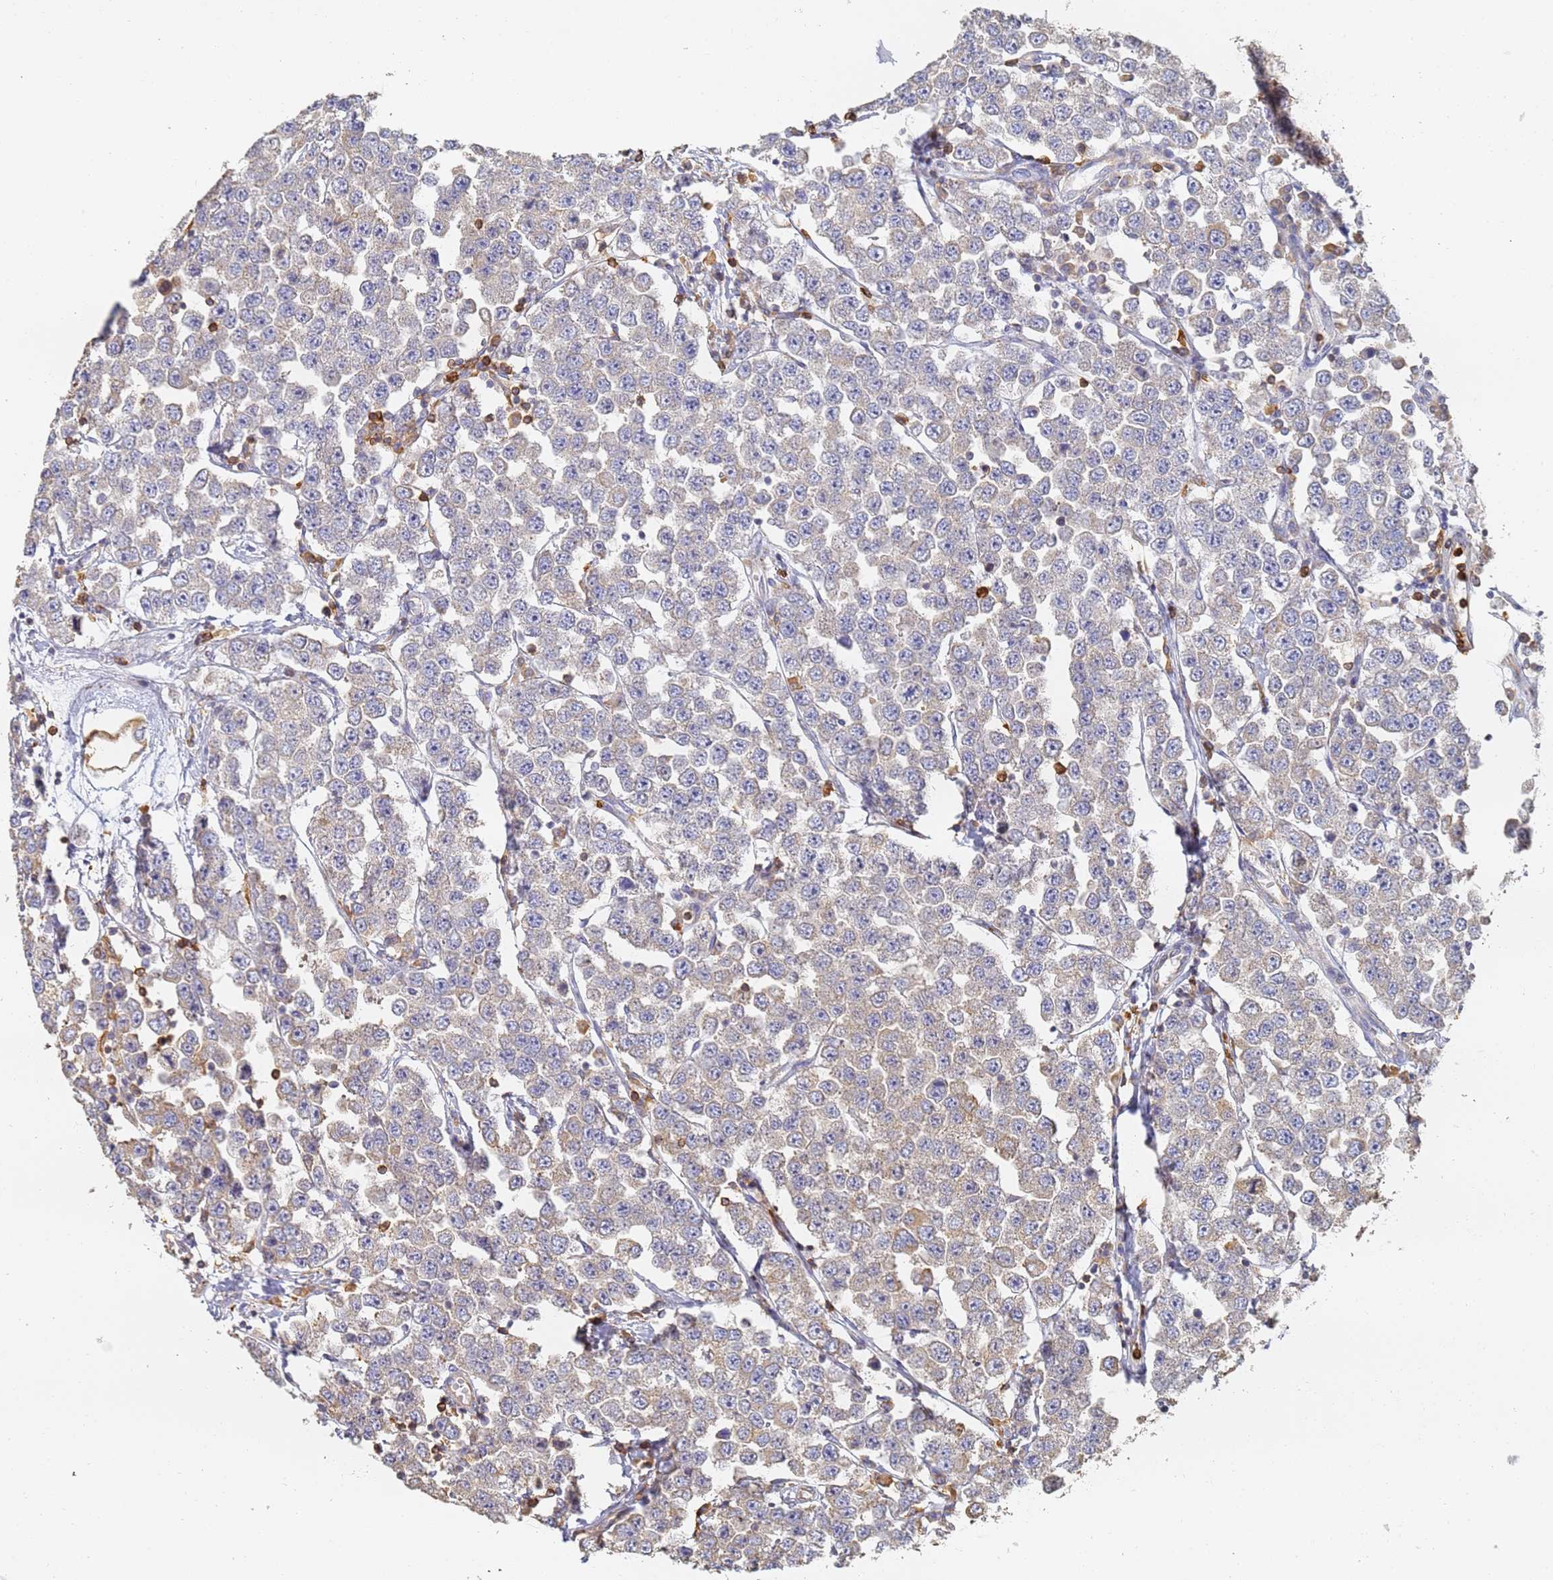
{"staining": {"intensity": "negative", "quantity": "none", "location": "none"}, "tissue": "testis cancer", "cell_type": "Tumor cells", "image_type": "cancer", "snomed": [{"axis": "morphology", "description": "Seminoma, NOS"}, {"axis": "topography", "description": "Testis"}], "caption": "Immunohistochemical staining of testis seminoma displays no significant staining in tumor cells.", "gene": "BIN2", "patient": {"sex": "male", "age": 28}}